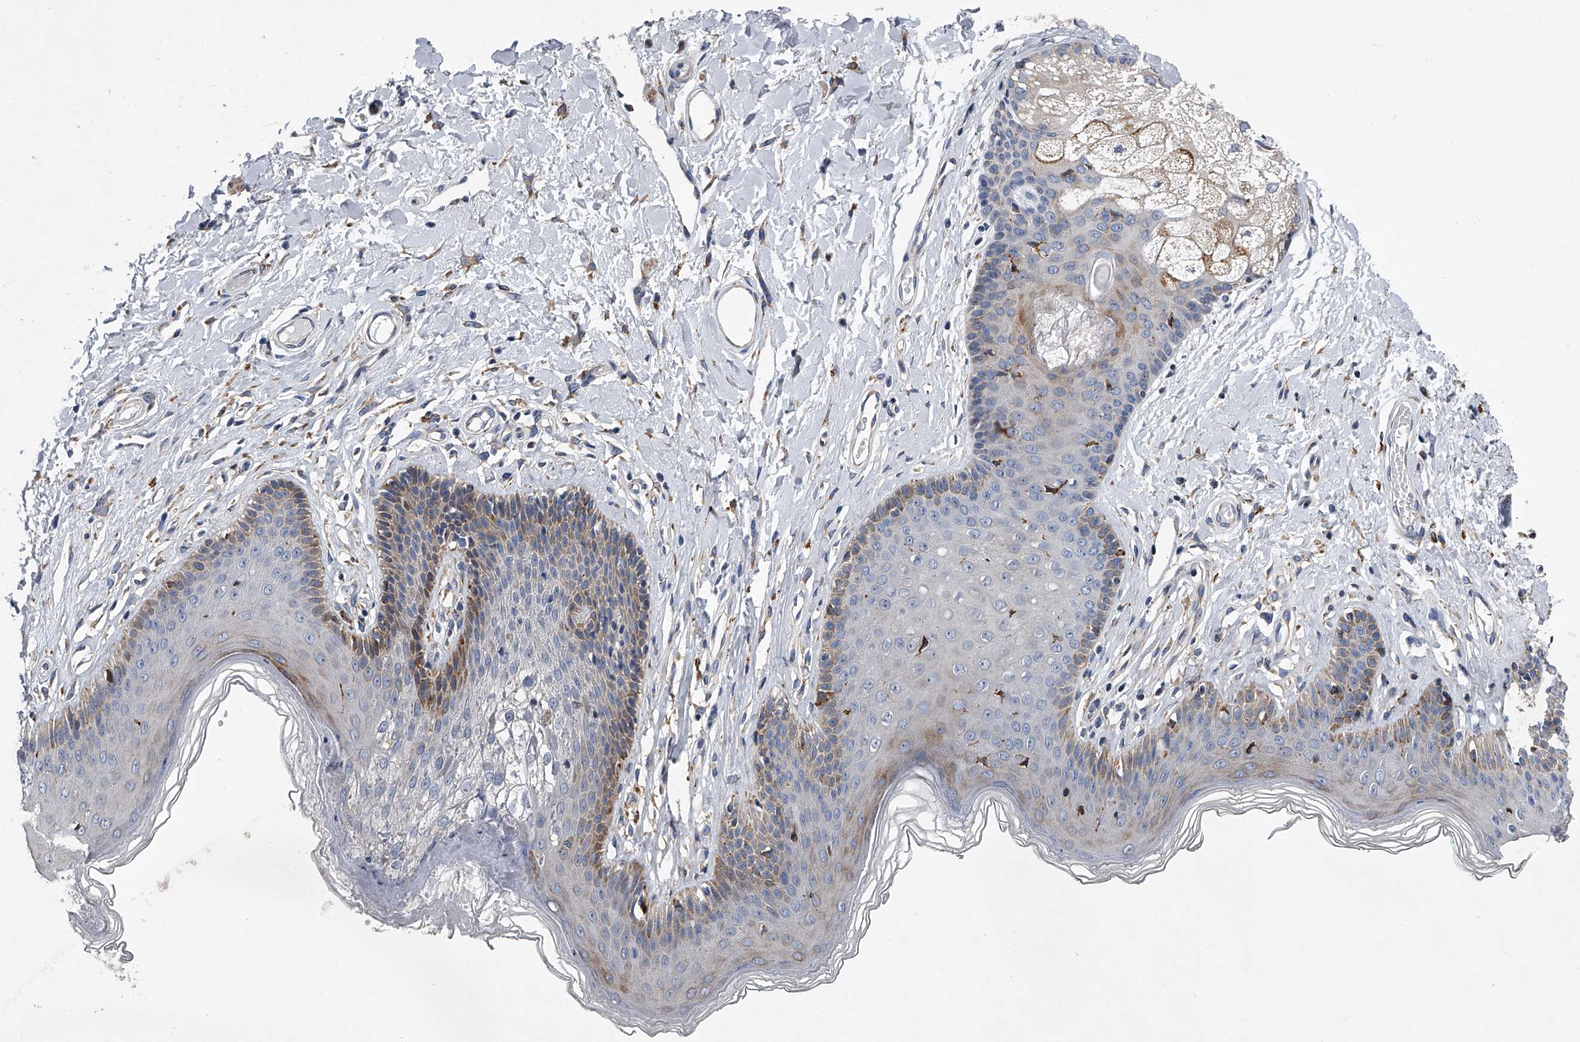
{"staining": {"intensity": "moderate", "quantity": "25%-75%", "location": "cytoplasmic/membranous"}, "tissue": "skin", "cell_type": "Epidermal cells", "image_type": "normal", "snomed": [{"axis": "morphology", "description": "Normal tissue, NOS"}, {"axis": "morphology", "description": "Squamous cell carcinoma, NOS"}, {"axis": "topography", "description": "Vulva"}], "caption": "IHC staining of benign skin, which reveals medium levels of moderate cytoplasmic/membranous positivity in approximately 25%-75% of epidermal cells indicating moderate cytoplasmic/membranous protein expression. The staining was performed using DAB (3,3'-diaminobenzidine) (brown) for protein detection and nuclei were counterstained in hematoxylin (blue).", "gene": "TMEM63C", "patient": {"sex": "female", "age": 85}}